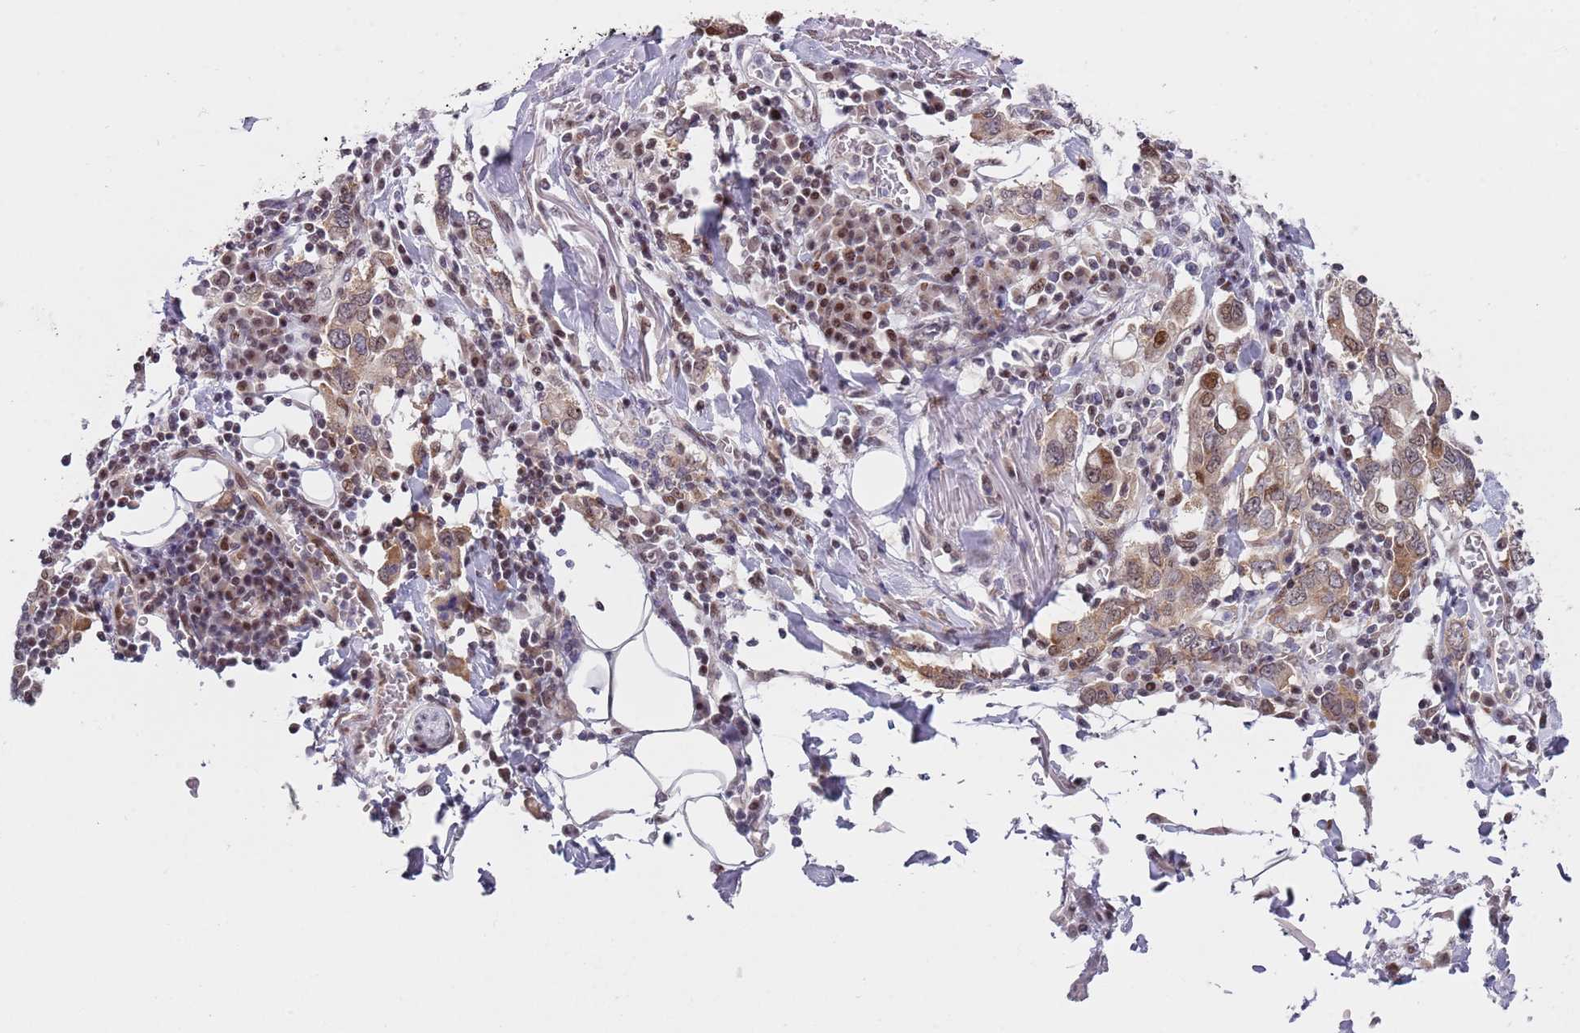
{"staining": {"intensity": "moderate", "quantity": "25%-75%", "location": "nuclear"}, "tissue": "stomach cancer", "cell_type": "Tumor cells", "image_type": "cancer", "snomed": [{"axis": "morphology", "description": "Adenocarcinoma, NOS"}, {"axis": "topography", "description": "Stomach, upper"}, {"axis": "topography", "description": "Stomach"}], "caption": "A photomicrograph showing moderate nuclear staining in about 25%-75% of tumor cells in stomach cancer (adenocarcinoma), as visualized by brown immunohistochemical staining.", "gene": "SLC25A32", "patient": {"sex": "male", "age": 62}}